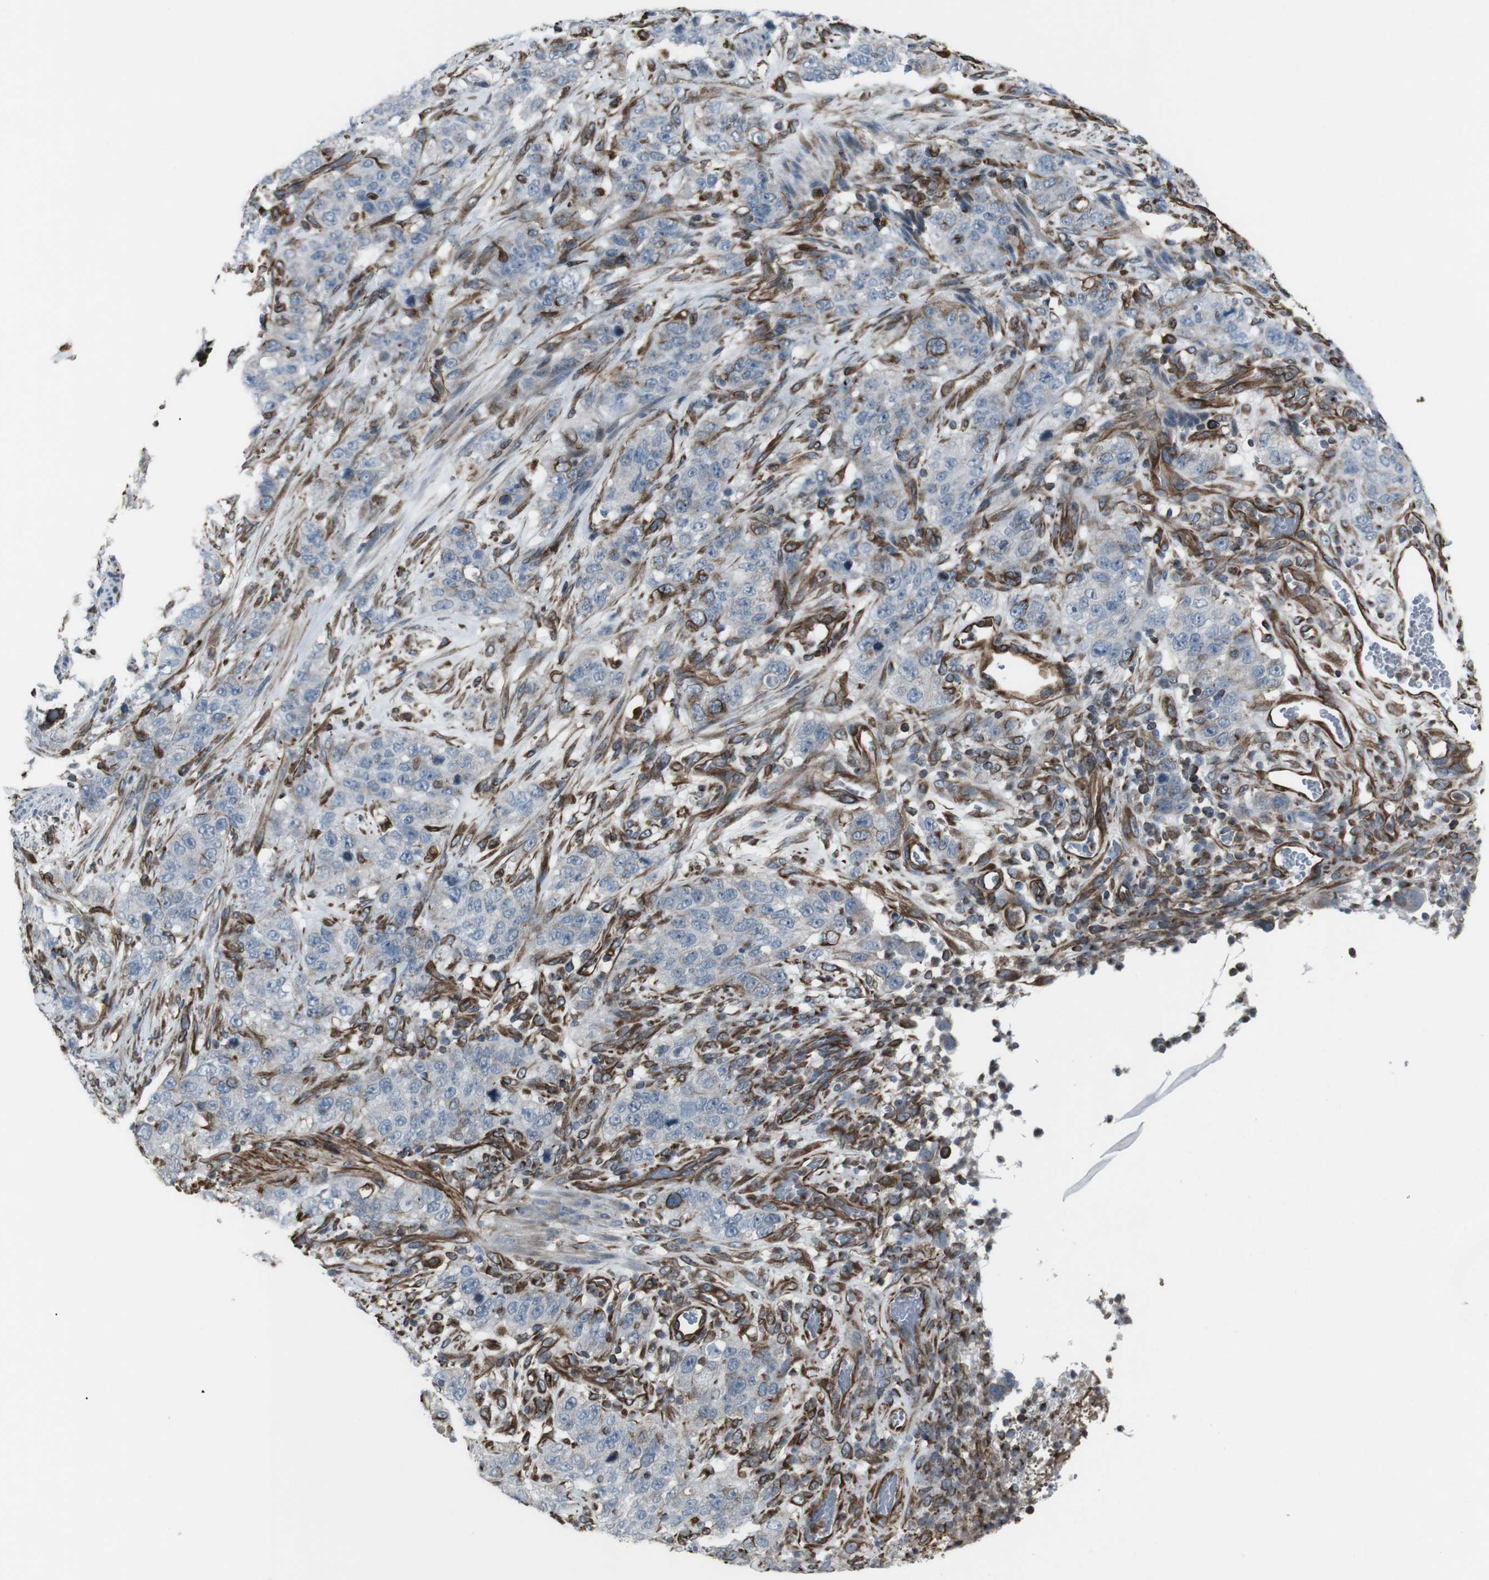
{"staining": {"intensity": "negative", "quantity": "none", "location": "none"}, "tissue": "stomach cancer", "cell_type": "Tumor cells", "image_type": "cancer", "snomed": [{"axis": "morphology", "description": "Adenocarcinoma, NOS"}, {"axis": "topography", "description": "Stomach"}], "caption": "A high-resolution image shows immunohistochemistry (IHC) staining of stomach cancer, which shows no significant expression in tumor cells.", "gene": "TMEM141", "patient": {"sex": "male", "age": 48}}